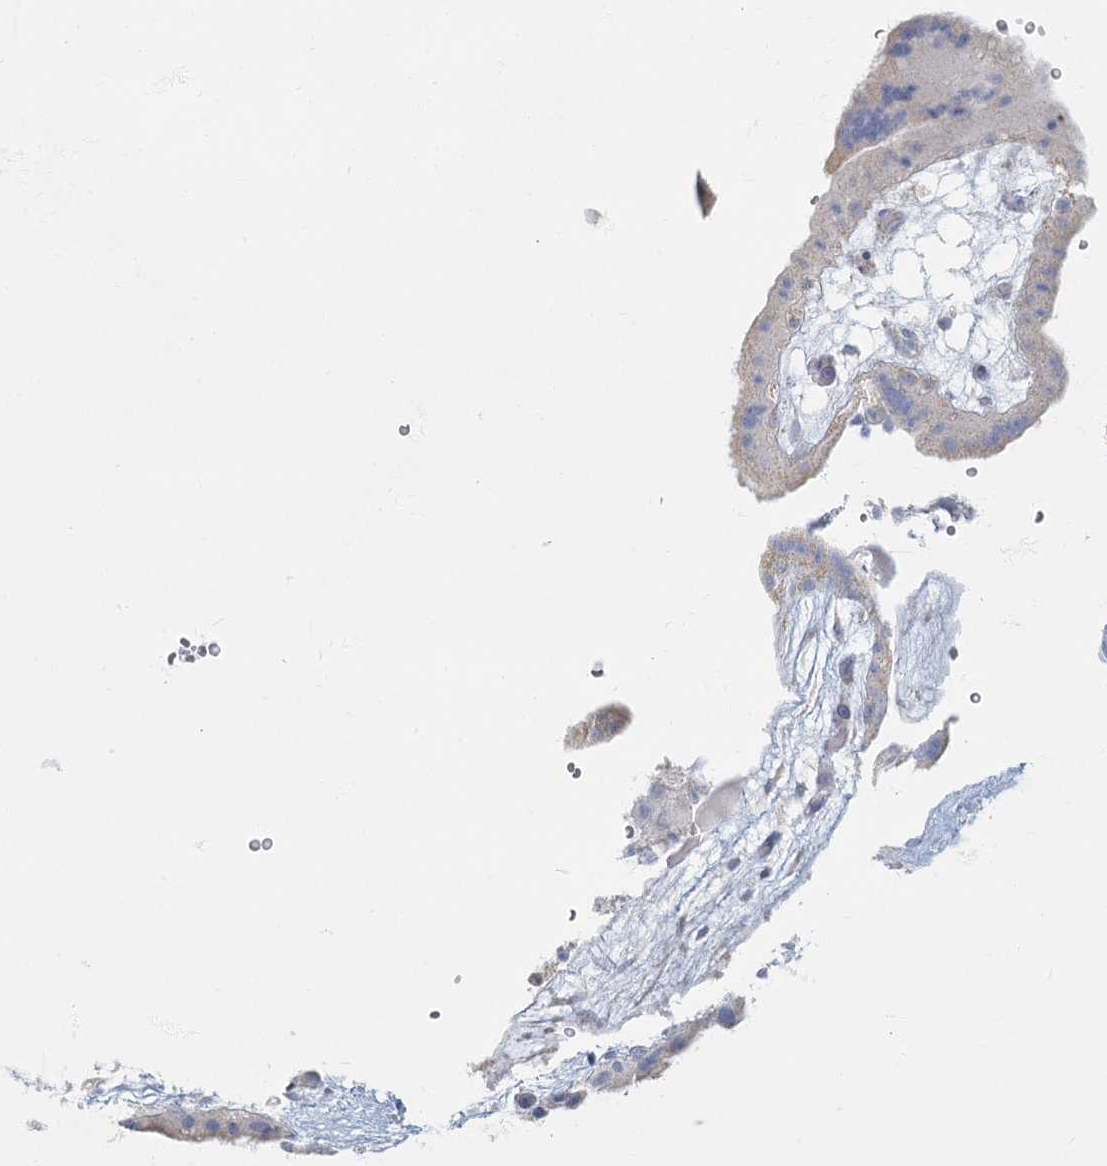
{"staining": {"intensity": "negative", "quantity": "none", "location": "none"}, "tissue": "placenta", "cell_type": "Trophoblastic cells", "image_type": "normal", "snomed": [{"axis": "morphology", "description": "Normal tissue, NOS"}, {"axis": "topography", "description": "Placenta"}], "caption": "Trophoblastic cells show no significant positivity in unremarkable placenta. (Immunohistochemistry, brightfield microscopy, high magnification).", "gene": "FAM110C", "patient": {"sex": "female", "age": 18}}